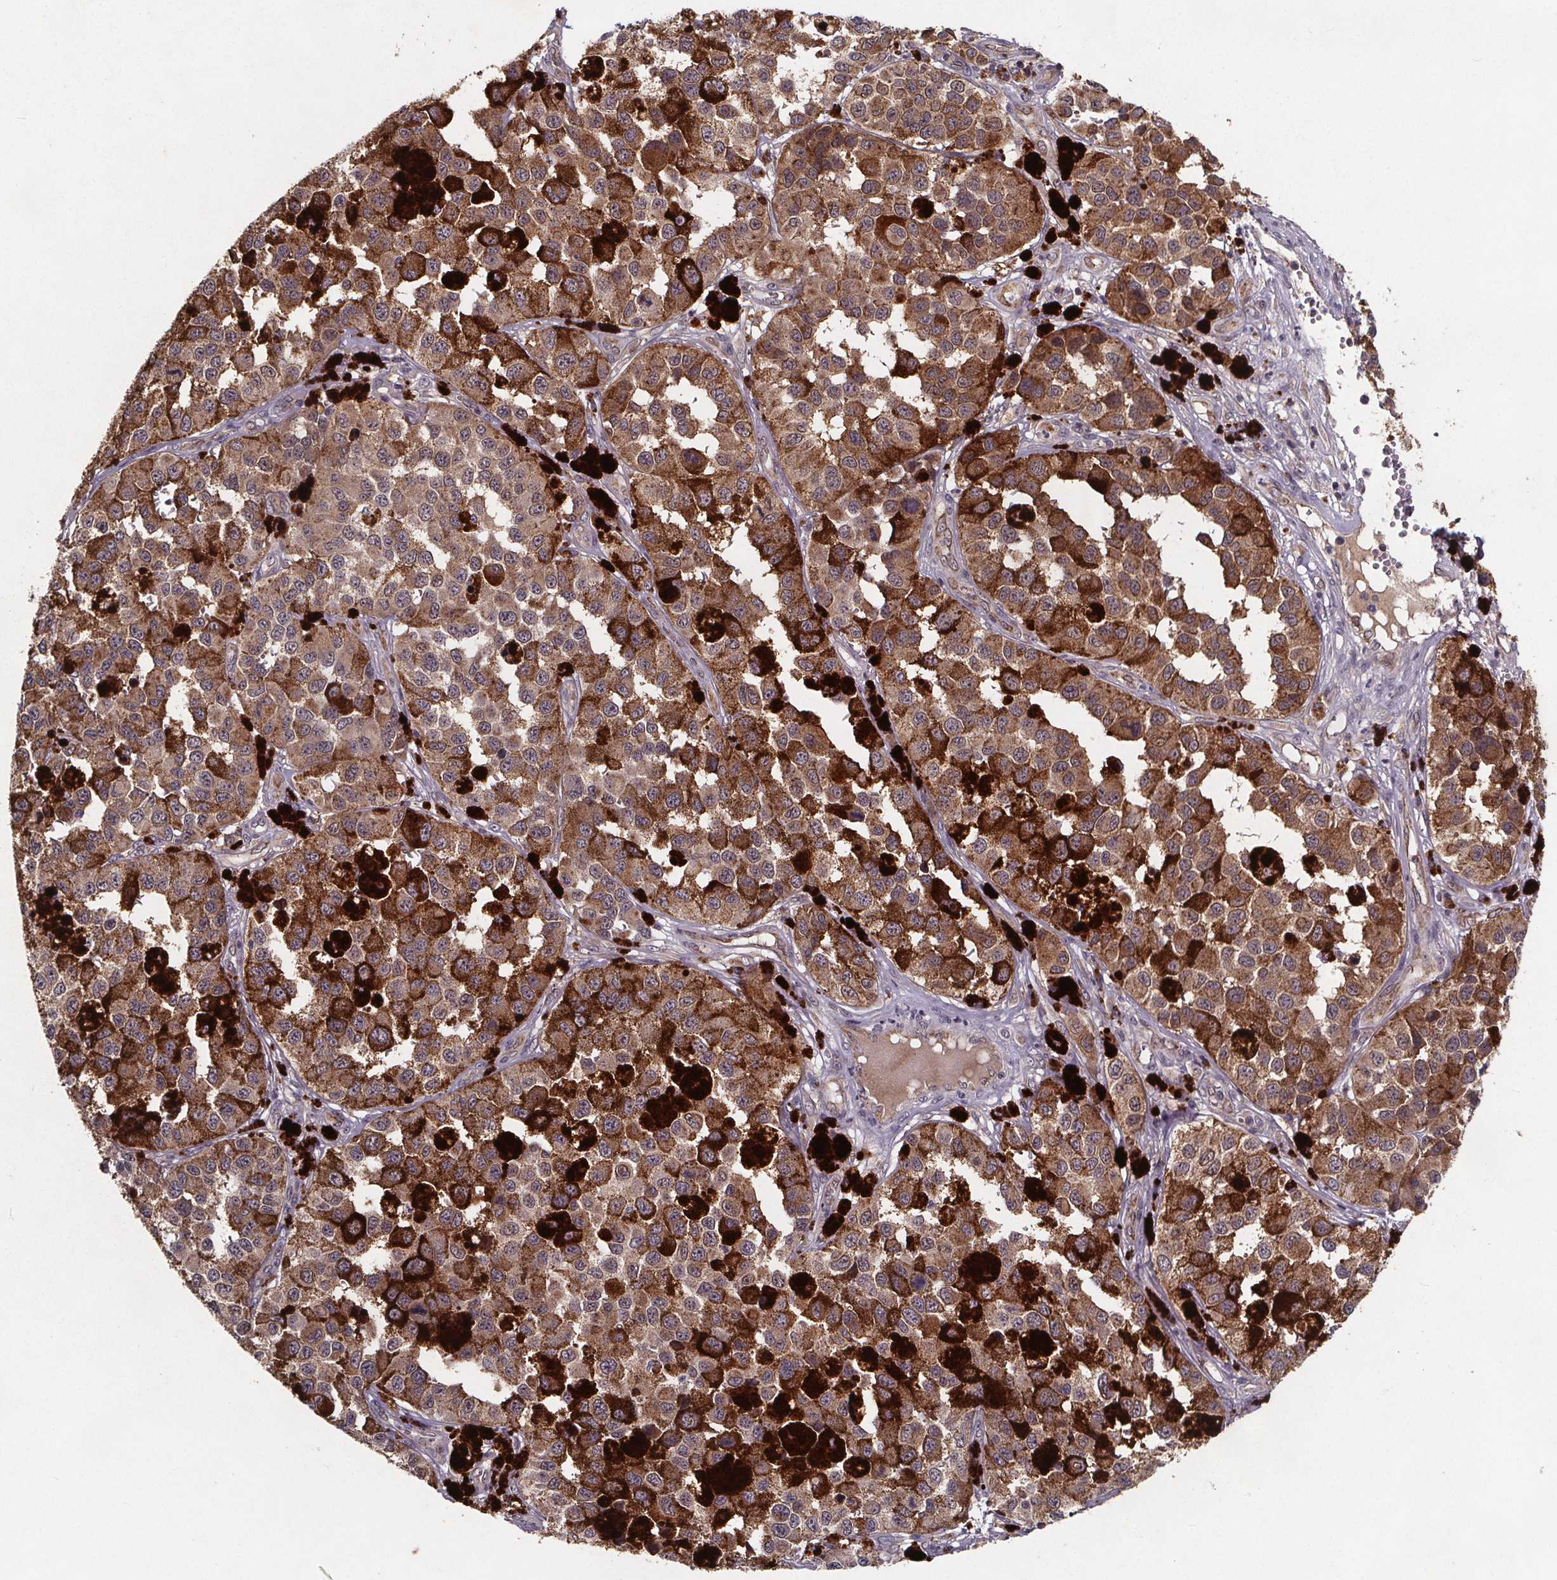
{"staining": {"intensity": "moderate", "quantity": ">75%", "location": "cytoplasmic/membranous,nuclear"}, "tissue": "melanoma", "cell_type": "Tumor cells", "image_type": "cancer", "snomed": [{"axis": "morphology", "description": "Malignant melanoma, NOS"}, {"axis": "topography", "description": "Skin"}], "caption": "Malignant melanoma tissue displays moderate cytoplasmic/membranous and nuclear positivity in approximately >75% of tumor cells, visualized by immunohistochemistry. (brown staining indicates protein expression, while blue staining denotes nuclei).", "gene": "FASTKD3", "patient": {"sex": "female", "age": 58}}